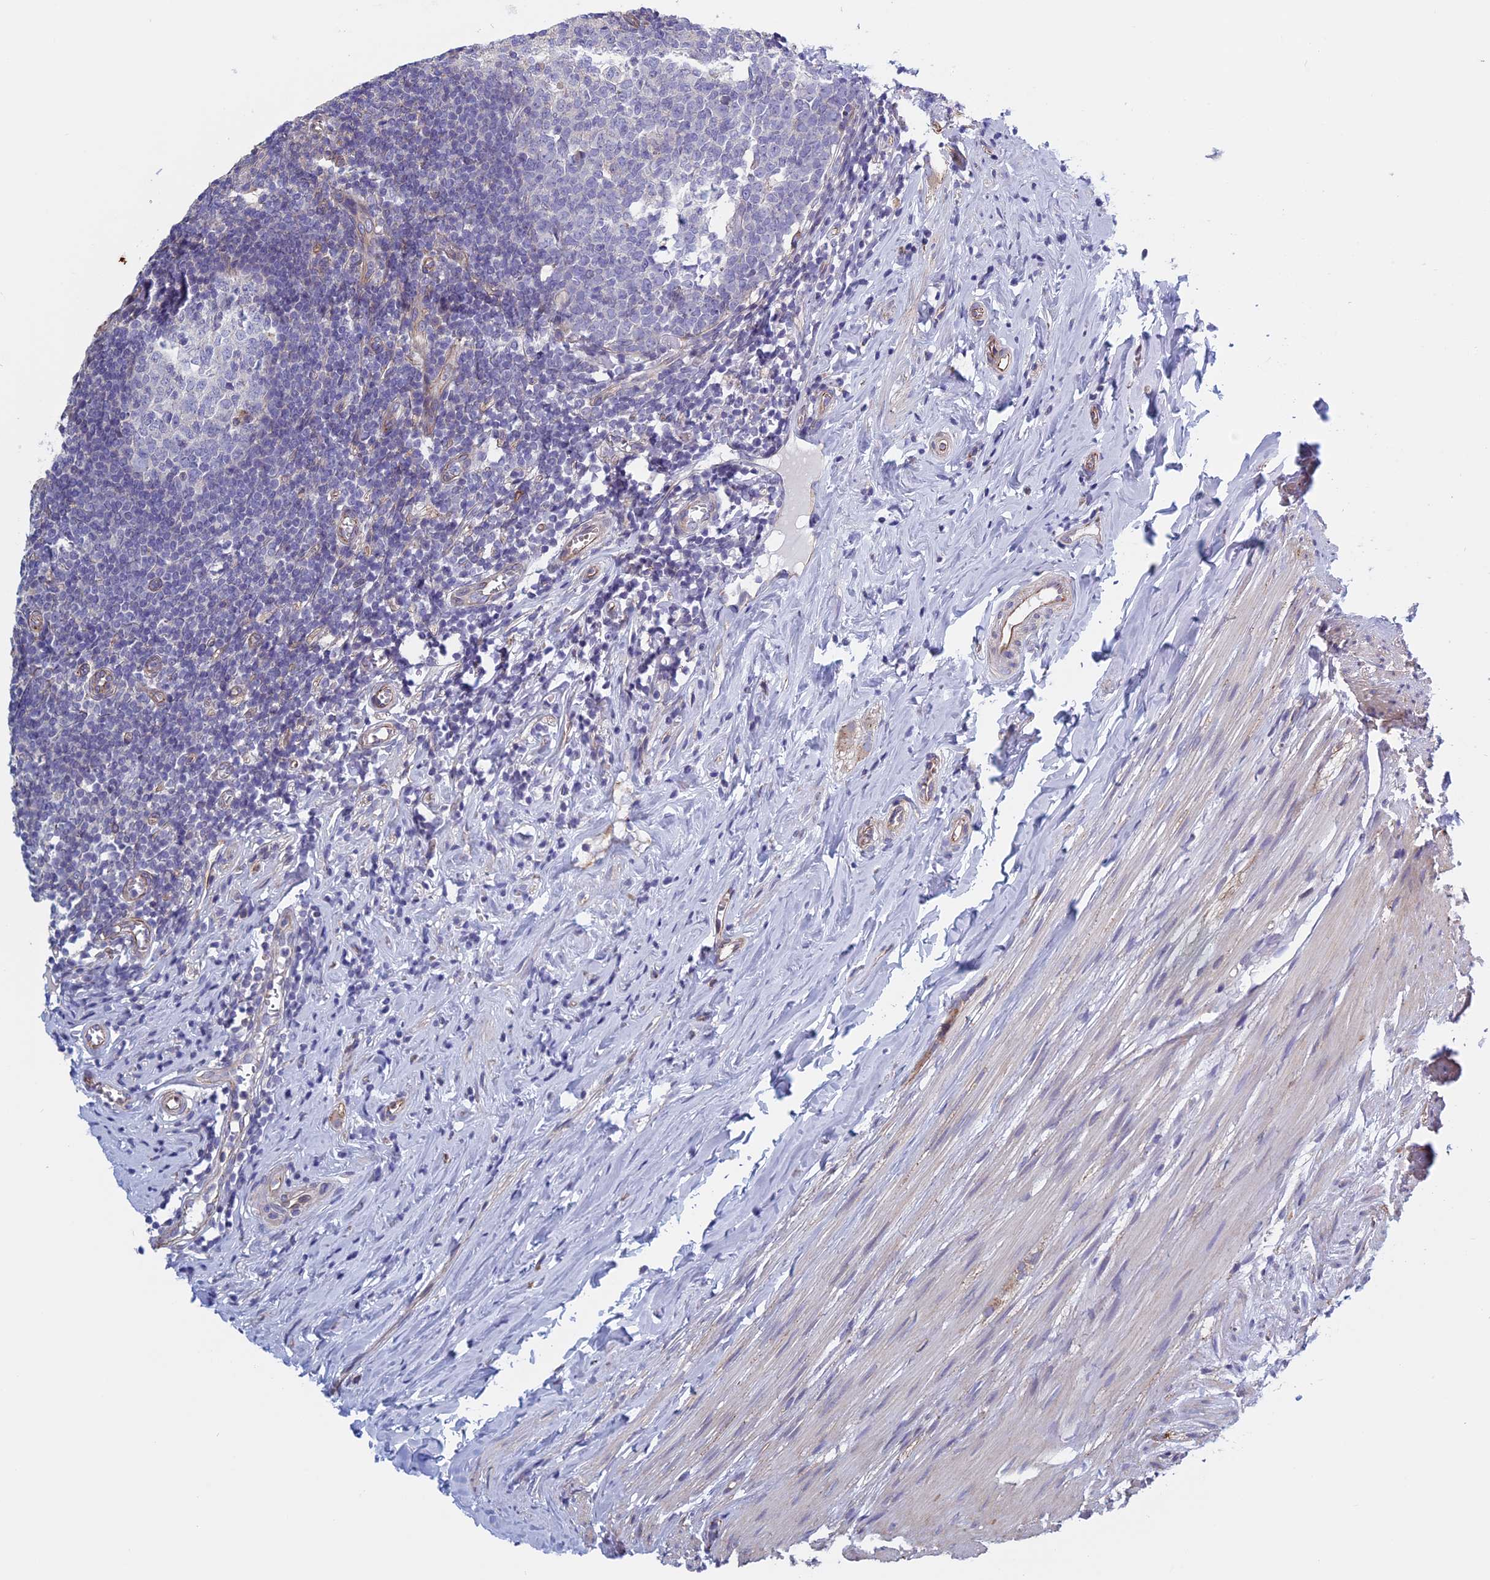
{"staining": {"intensity": "negative", "quantity": "none", "location": "none"}, "tissue": "appendix", "cell_type": "Glandular cells", "image_type": "normal", "snomed": [{"axis": "morphology", "description": "Normal tissue, NOS"}, {"axis": "topography", "description": "Appendix"}], "caption": "Unremarkable appendix was stained to show a protein in brown. There is no significant staining in glandular cells.", "gene": "BCL2L10", "patient": {"sex": "female", "age": 51}}